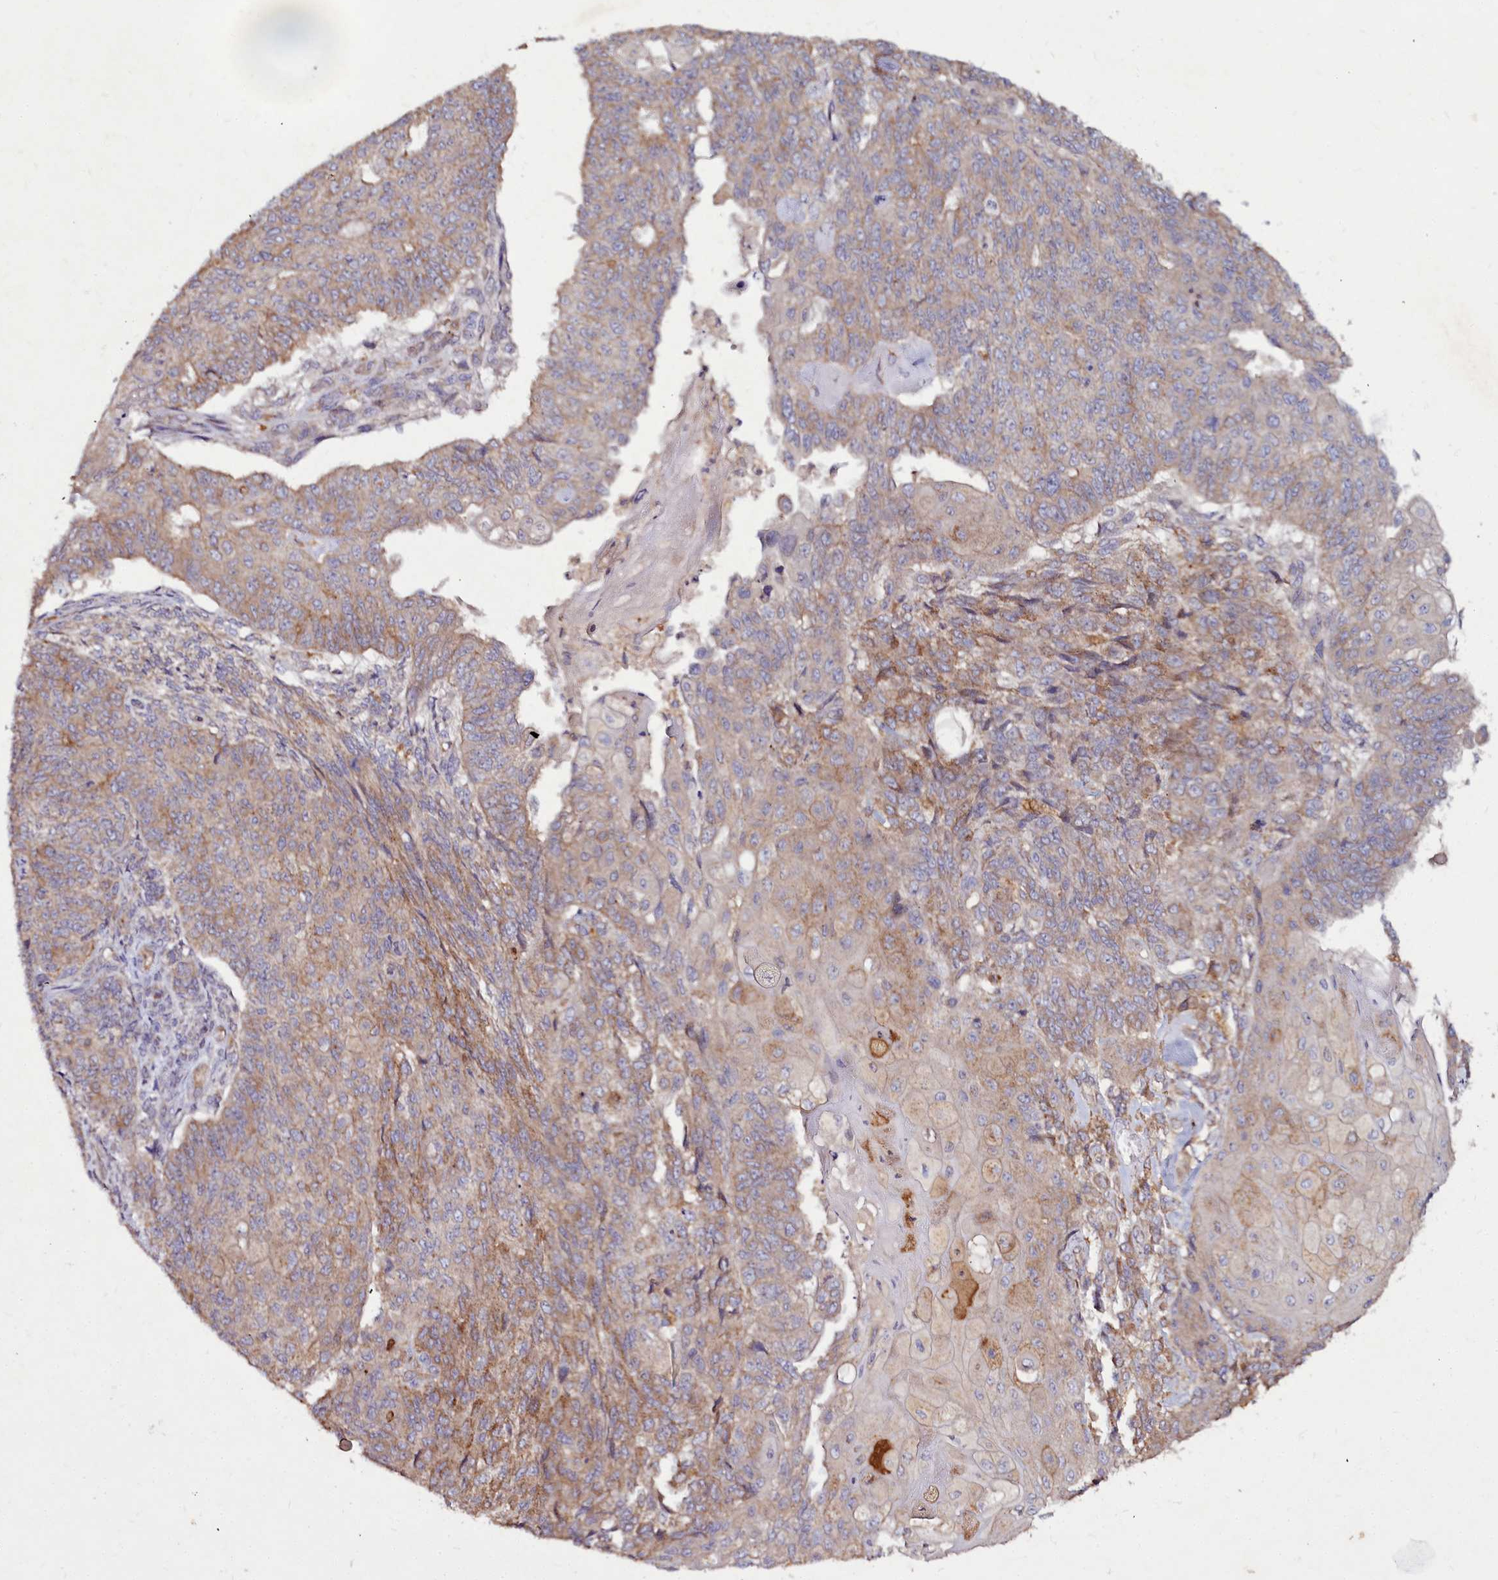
{"staining": {"intensity": "moderate", "quantity": "<25%", "location": "cytoplasmic/membranous"}, "tissue": "endometrial cancer", "cell_type": "Tumor cells", "image_type": "cancer", "snomed": [{"axis": "morphology", "description": "Adenocarcinoma, NOS"}, {"axis": "topography", "description": "Endometrium"}], "caption": "Endometrial cancer stained with a protein marker displays moderate staining in tumor cells.", "gene": "NCKAP1L", "patient": {"sex": "female", "age": 32}}